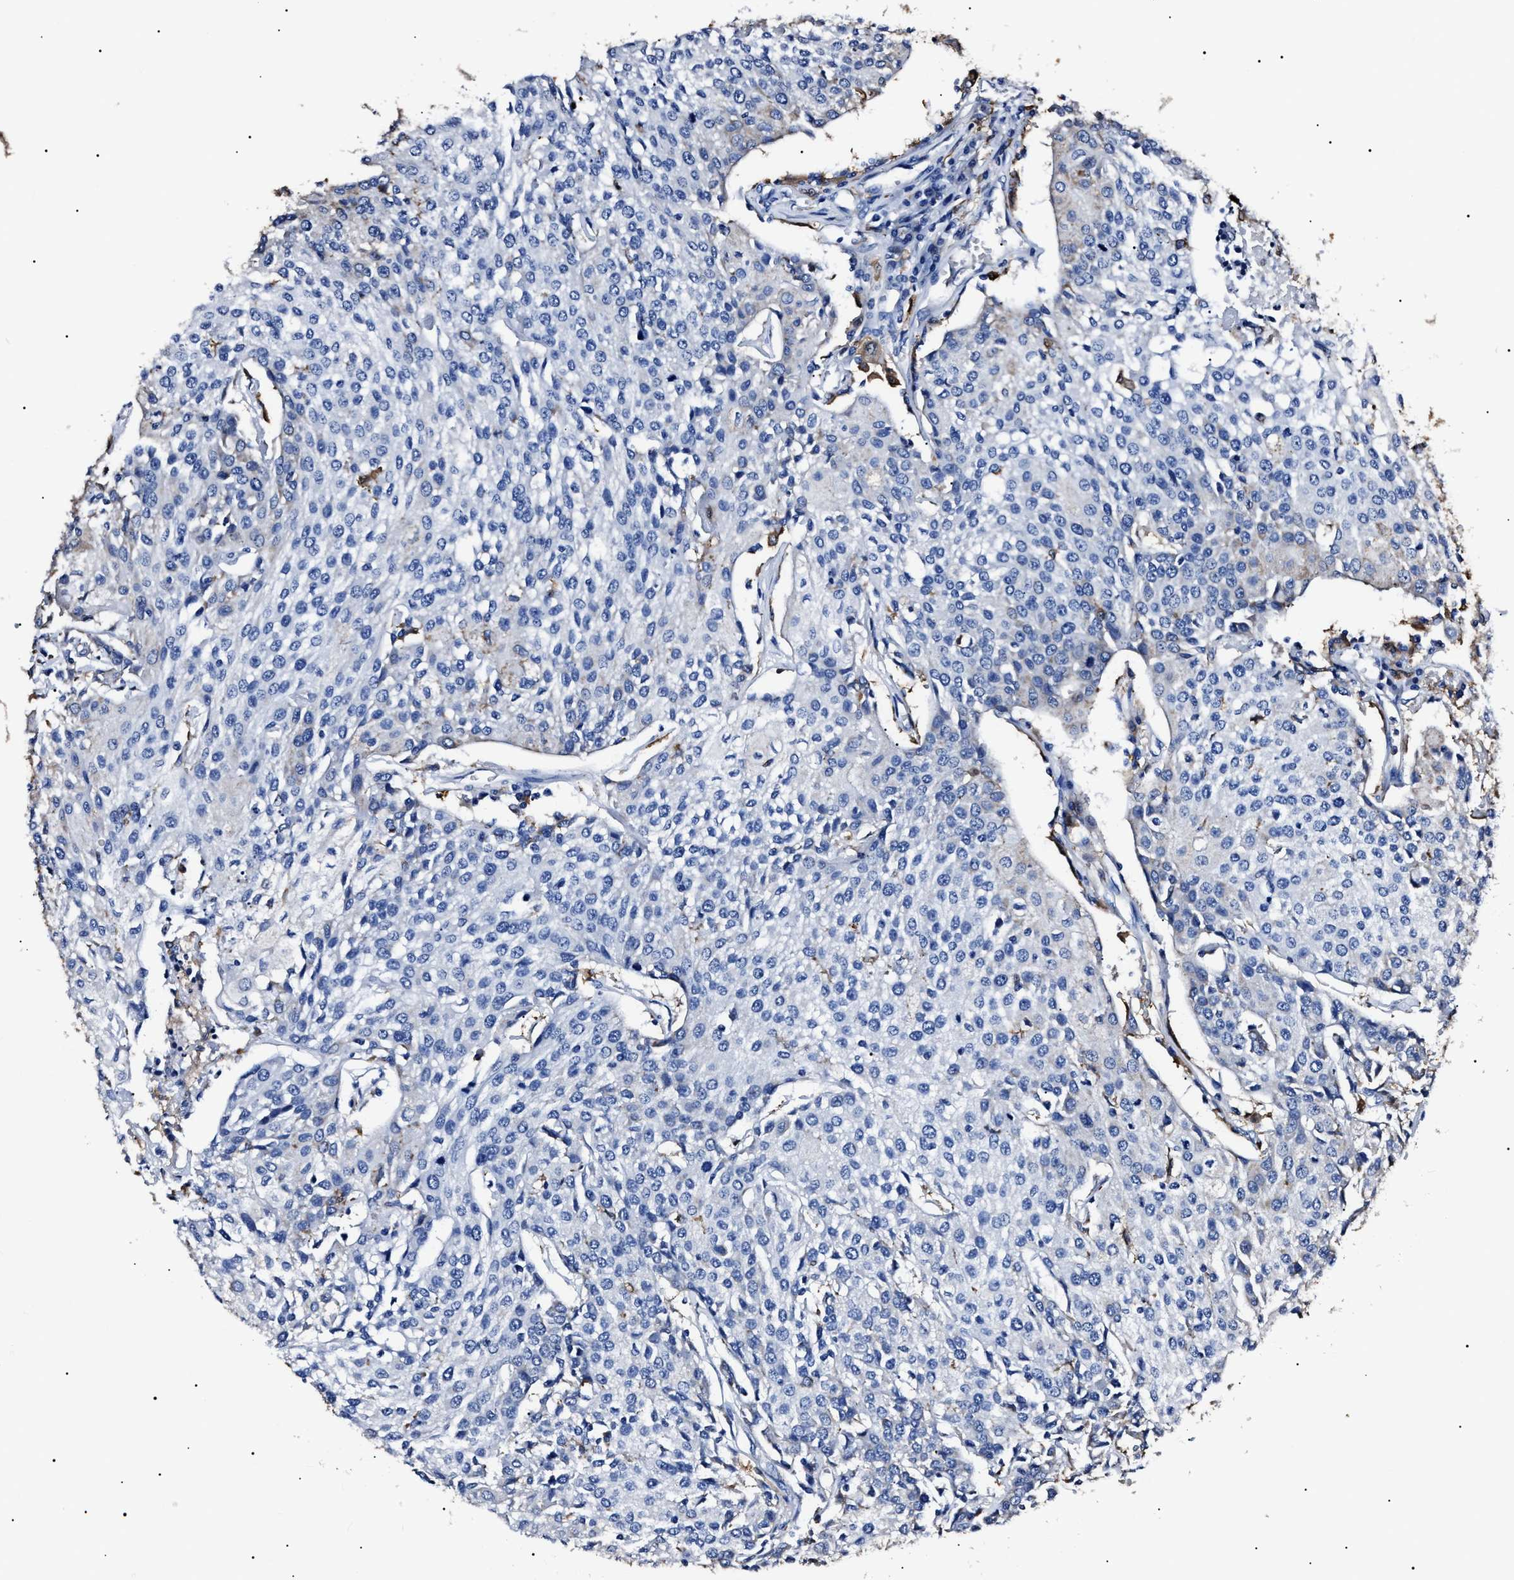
{"staining": {"intensity": "negative", "quantity": "none", "location": "none"}, "tissue": "urothelial cancer", "cell_type": "Tumor cells", "image_type": "cancer", "snomed": [{"axis": "morphology", "description": "Urothelial carcinoma, High grade"}, {"axis": "topography", "description": "Urinary bladder"}], "caption": "This is an IHC histopathology image of urothelial cancer. There is no staining in tumor cells.", "gene": "ALDH1A1", "patient": {"sex": "female", "age": 85}}